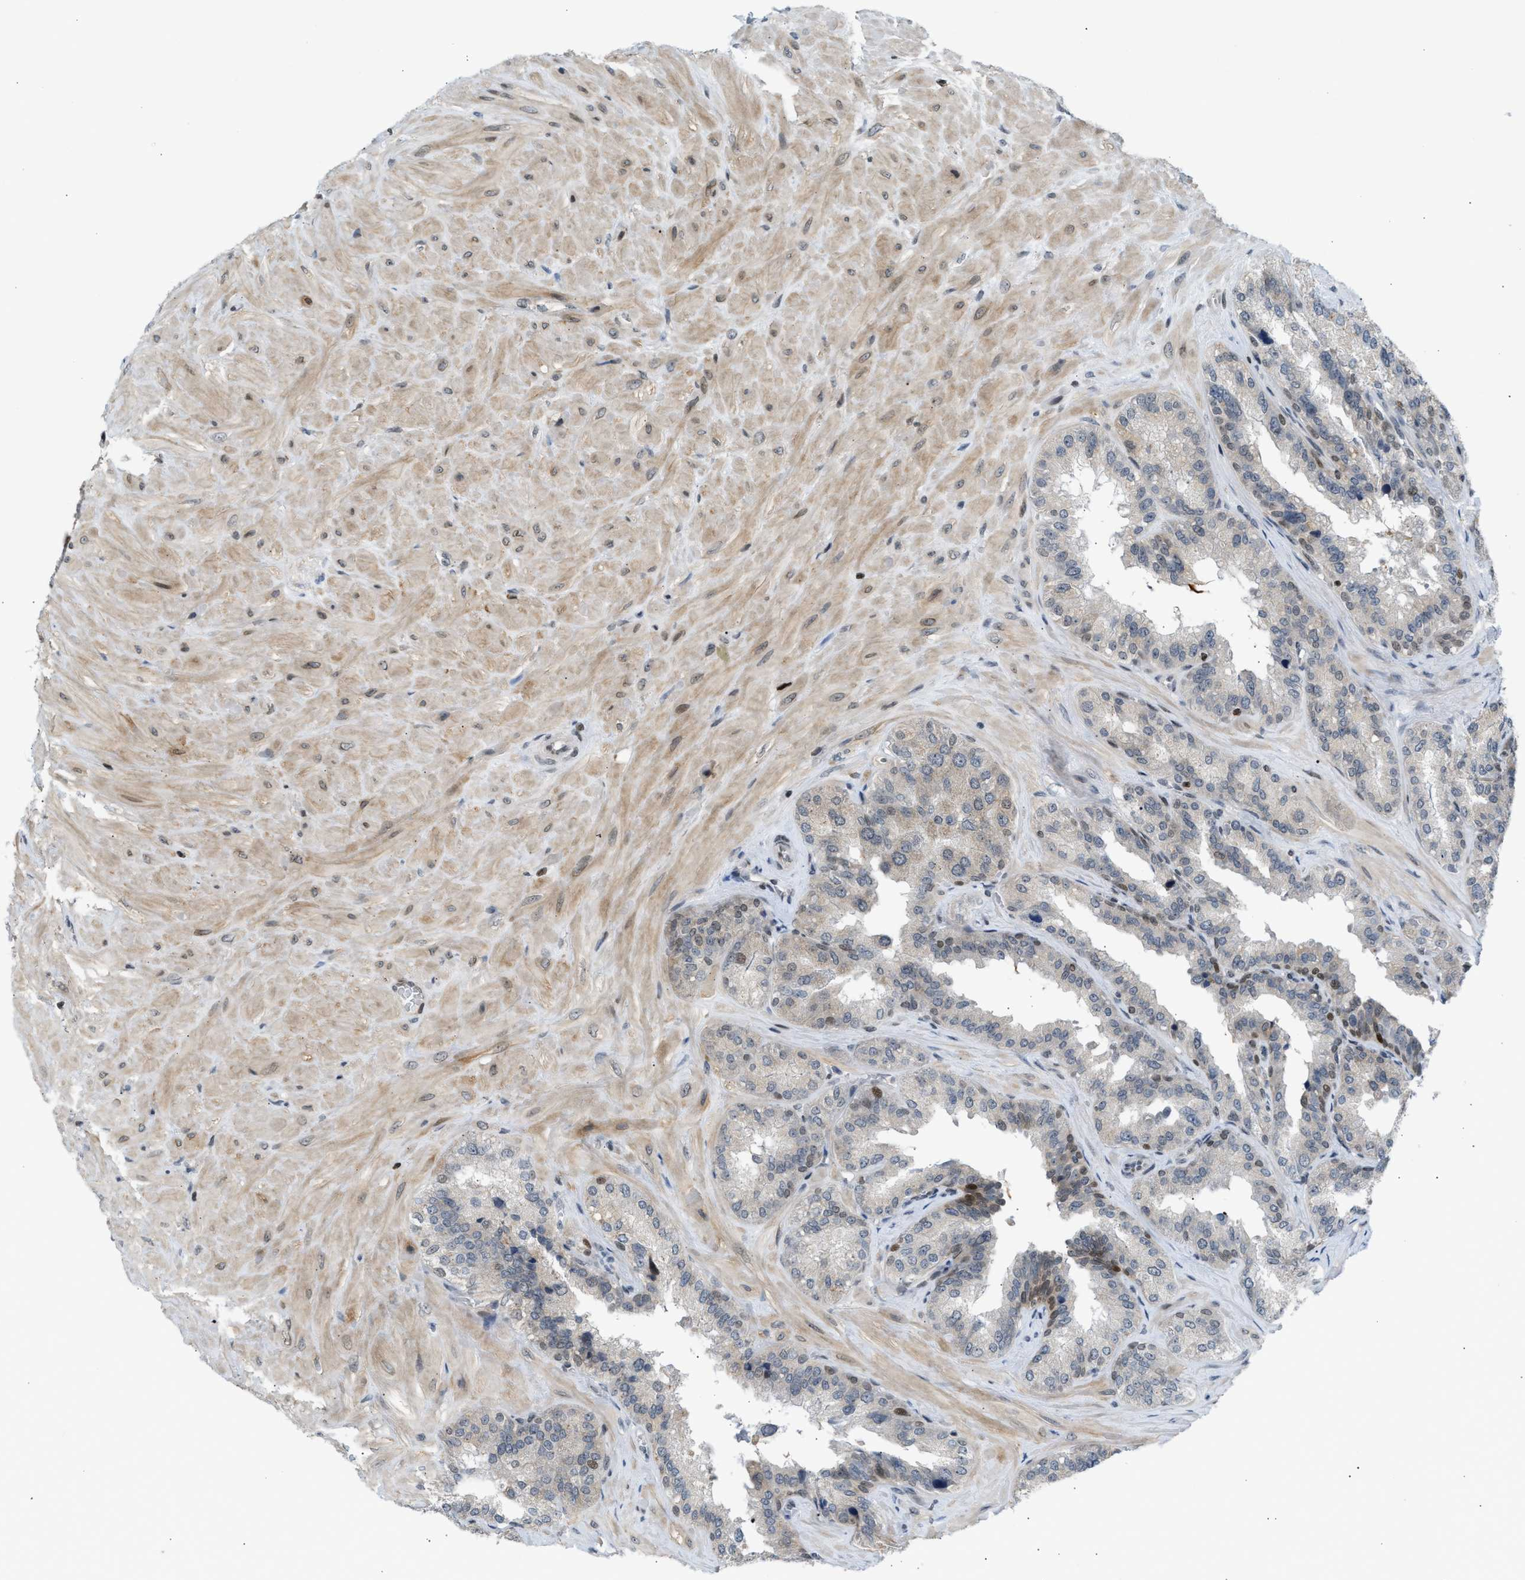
{"staining": {"intensity": "weak", "quantity": "<25%", "location": "nuclear"}, "tissue": "seminal vesicle", "cell_type": "Glandular cells", "image_type": "normal", "snomed": [{"axis": "morphology", "description": "Normal tissue, NOS"}, {"axis": "topography", "description": "Prostate"}, {"axis": "topography", "description": "Seminal veicle"}], "caption": "Protein analysis of benign seminal vesicle shows no significant positivity in glandular cells. (Immunohistochemistry (ihc), brightfield microscopy, high magnification).", "gene": "NPS", "patient": {"sex": "male", "age": 51}}